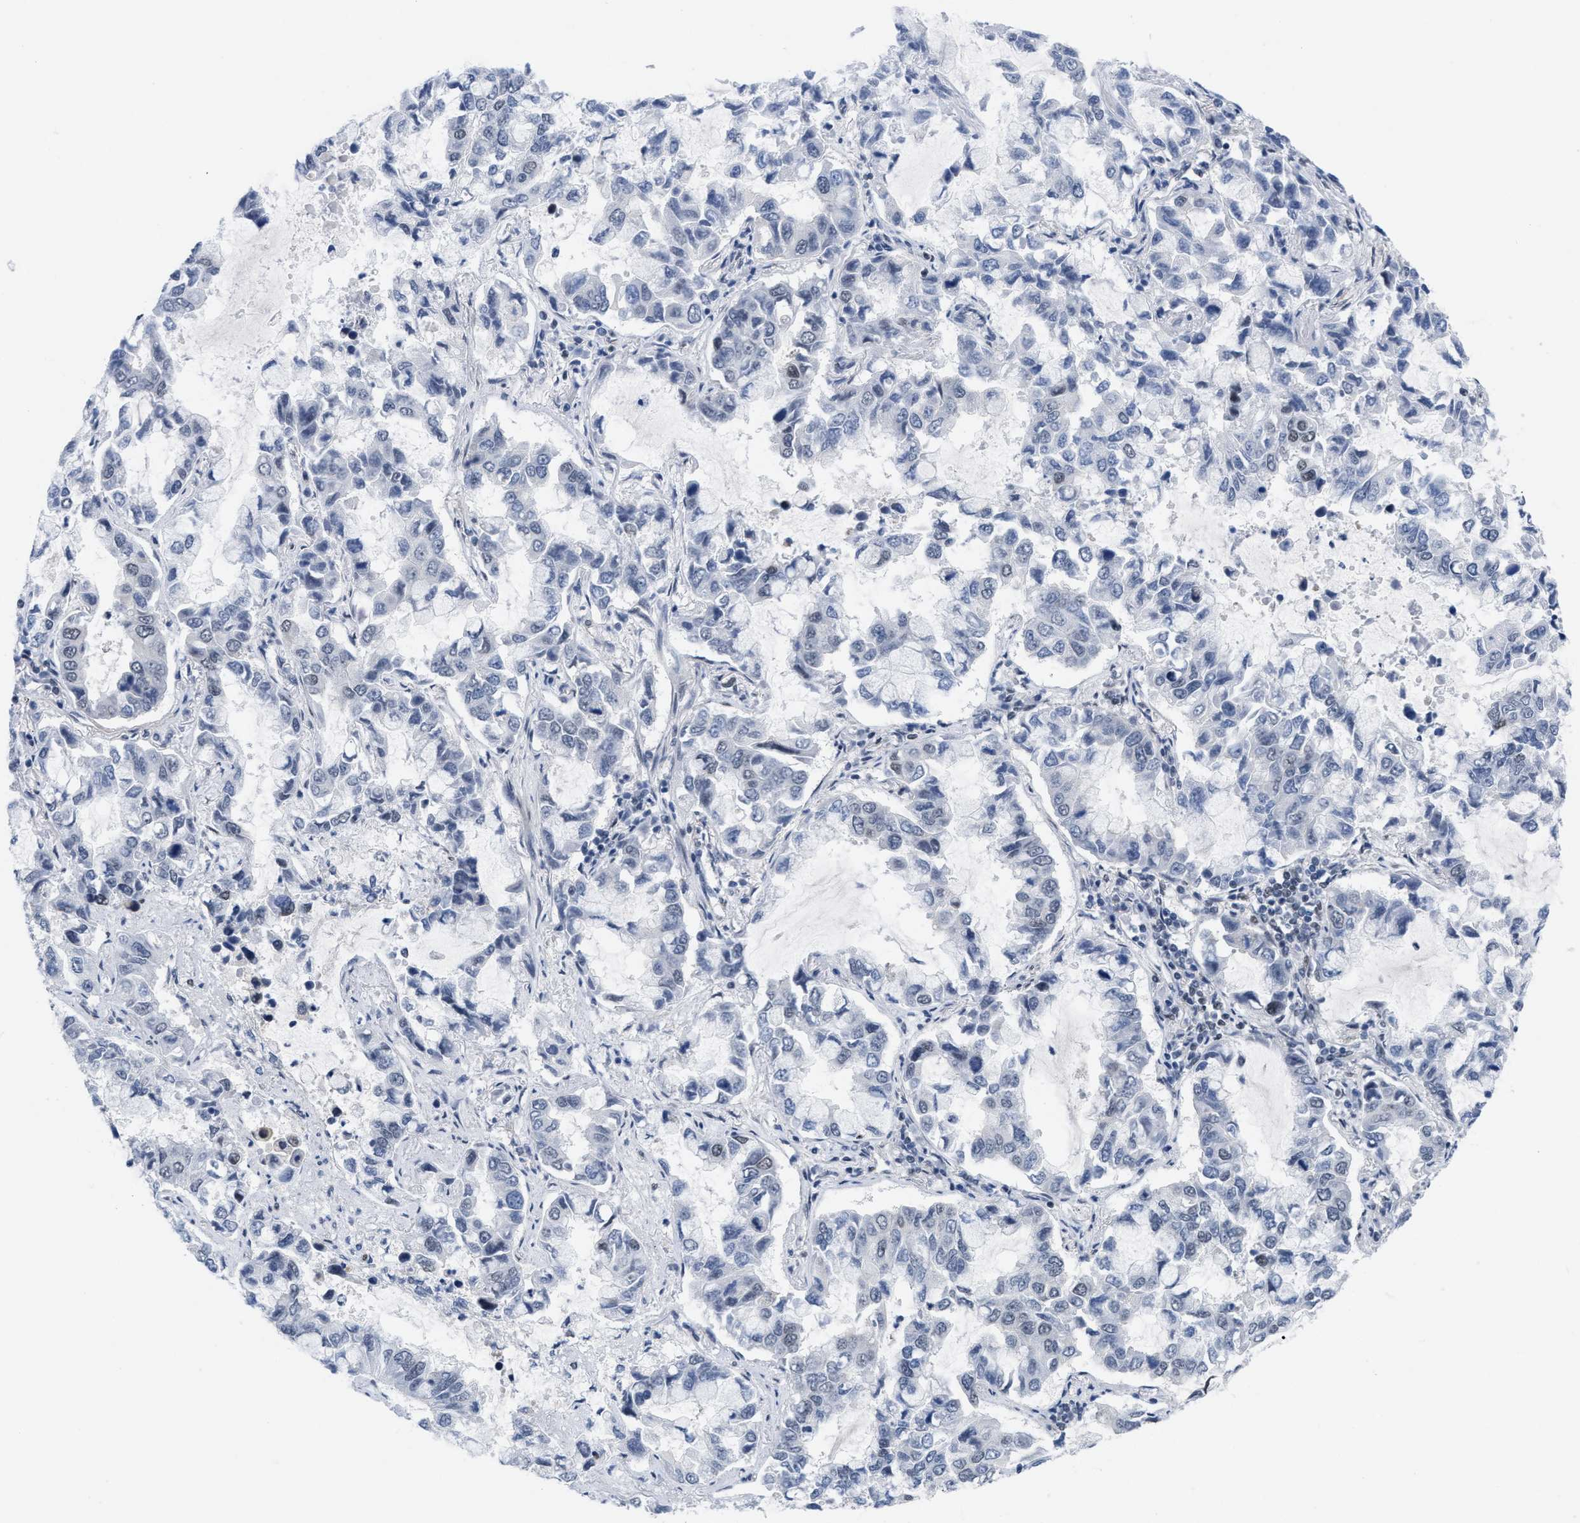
{"staining": {"intensity": "negative", "quantity": "none", "location": "none"}, "tissue": "lung cancer", "cell_type": "Tumor cells", "image_type": "cancer", "snomed": [{"axis": "morphology", "description": "Adenocarcinoma, NOS"}, {"axis": "topography", "description": "Lung"}], "caption": "Tumor cells are negative for brown protein staining in lung adenocarcinoma. Nuclei are stained in blue.", "gene": "MIER1", "patient": {"sex": "male", "age": 64}}